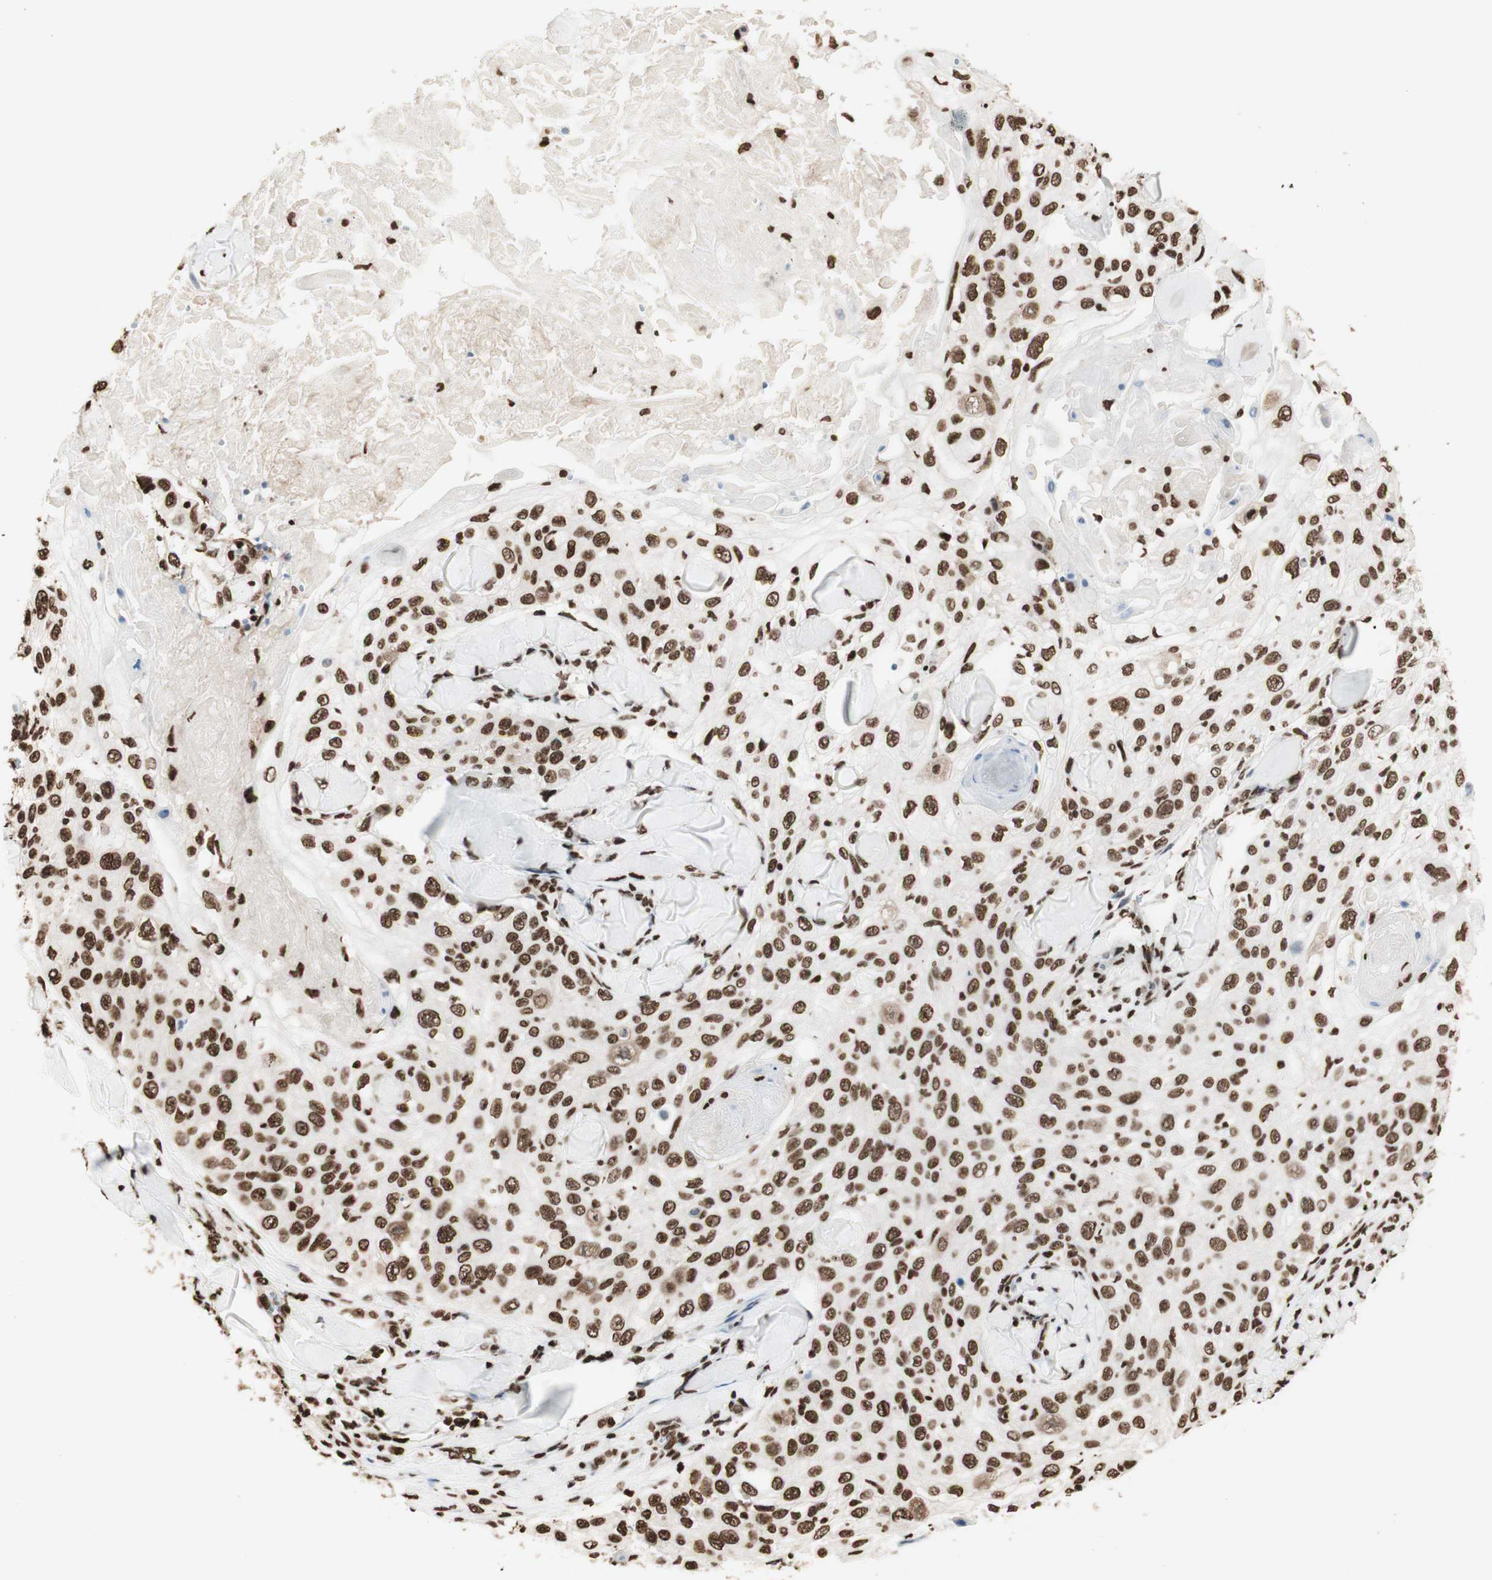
{"staining": {"intensity": "strong", "quantity": ">75%", "location": "nuclear"}, "tissue": "skin cancer", "cell_type": "Tumor cells", "image_type": "cancer", "snomed": [{"axis": "morphology", "description": "Squamous cell carcinoma, NOS"}, {"axis": "topography", "description": "Skin"}], "caption": "IHC of human skin cancer (squamous cell carcinoma) demonstrates high levels of strong nuclear positivity in about >75% of tumor cells.", "gene": "HNRNPA2B1", "patient": {"sex": "male", "age": 86}}